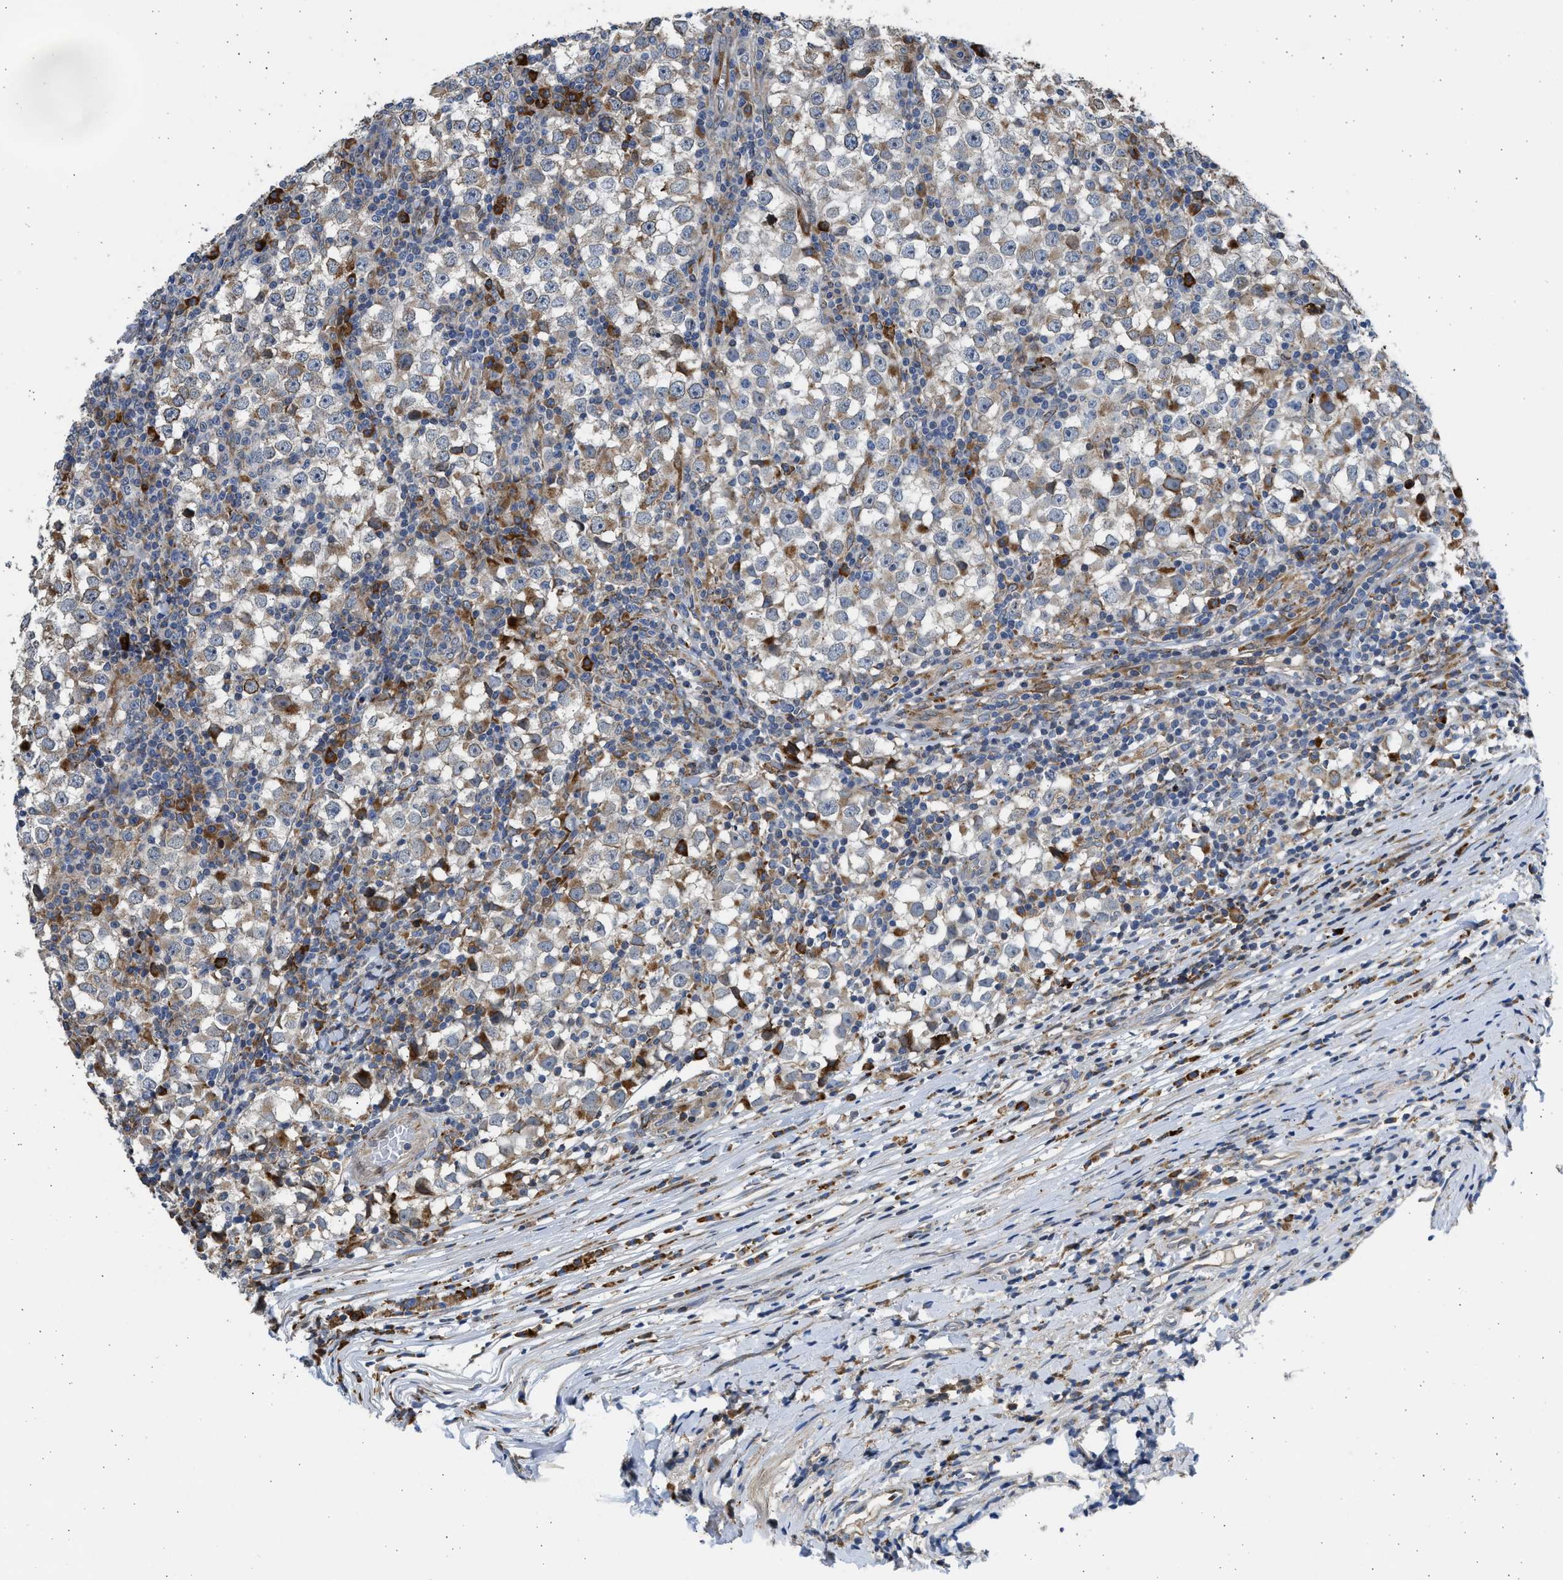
{"staining": {"intensity": "weak", "quantity": ">75%", "location": "cytoplasmic/membranous"}, "tissue": "testis cancer", "cell_type": "Tumor cells", "image_type": "cancer", "snomed": [{"axis": "morphology", "description": "Seminoma, NOS"}, {"axis": "topography", "description": "Testis"}], "caption": "A brown stain shows weak cytoplasmic/membranous positivity of a protein in human testis cancer tumor cells.", "gene": "PLD2", "patient": {"sex": "male", "age": 65}}